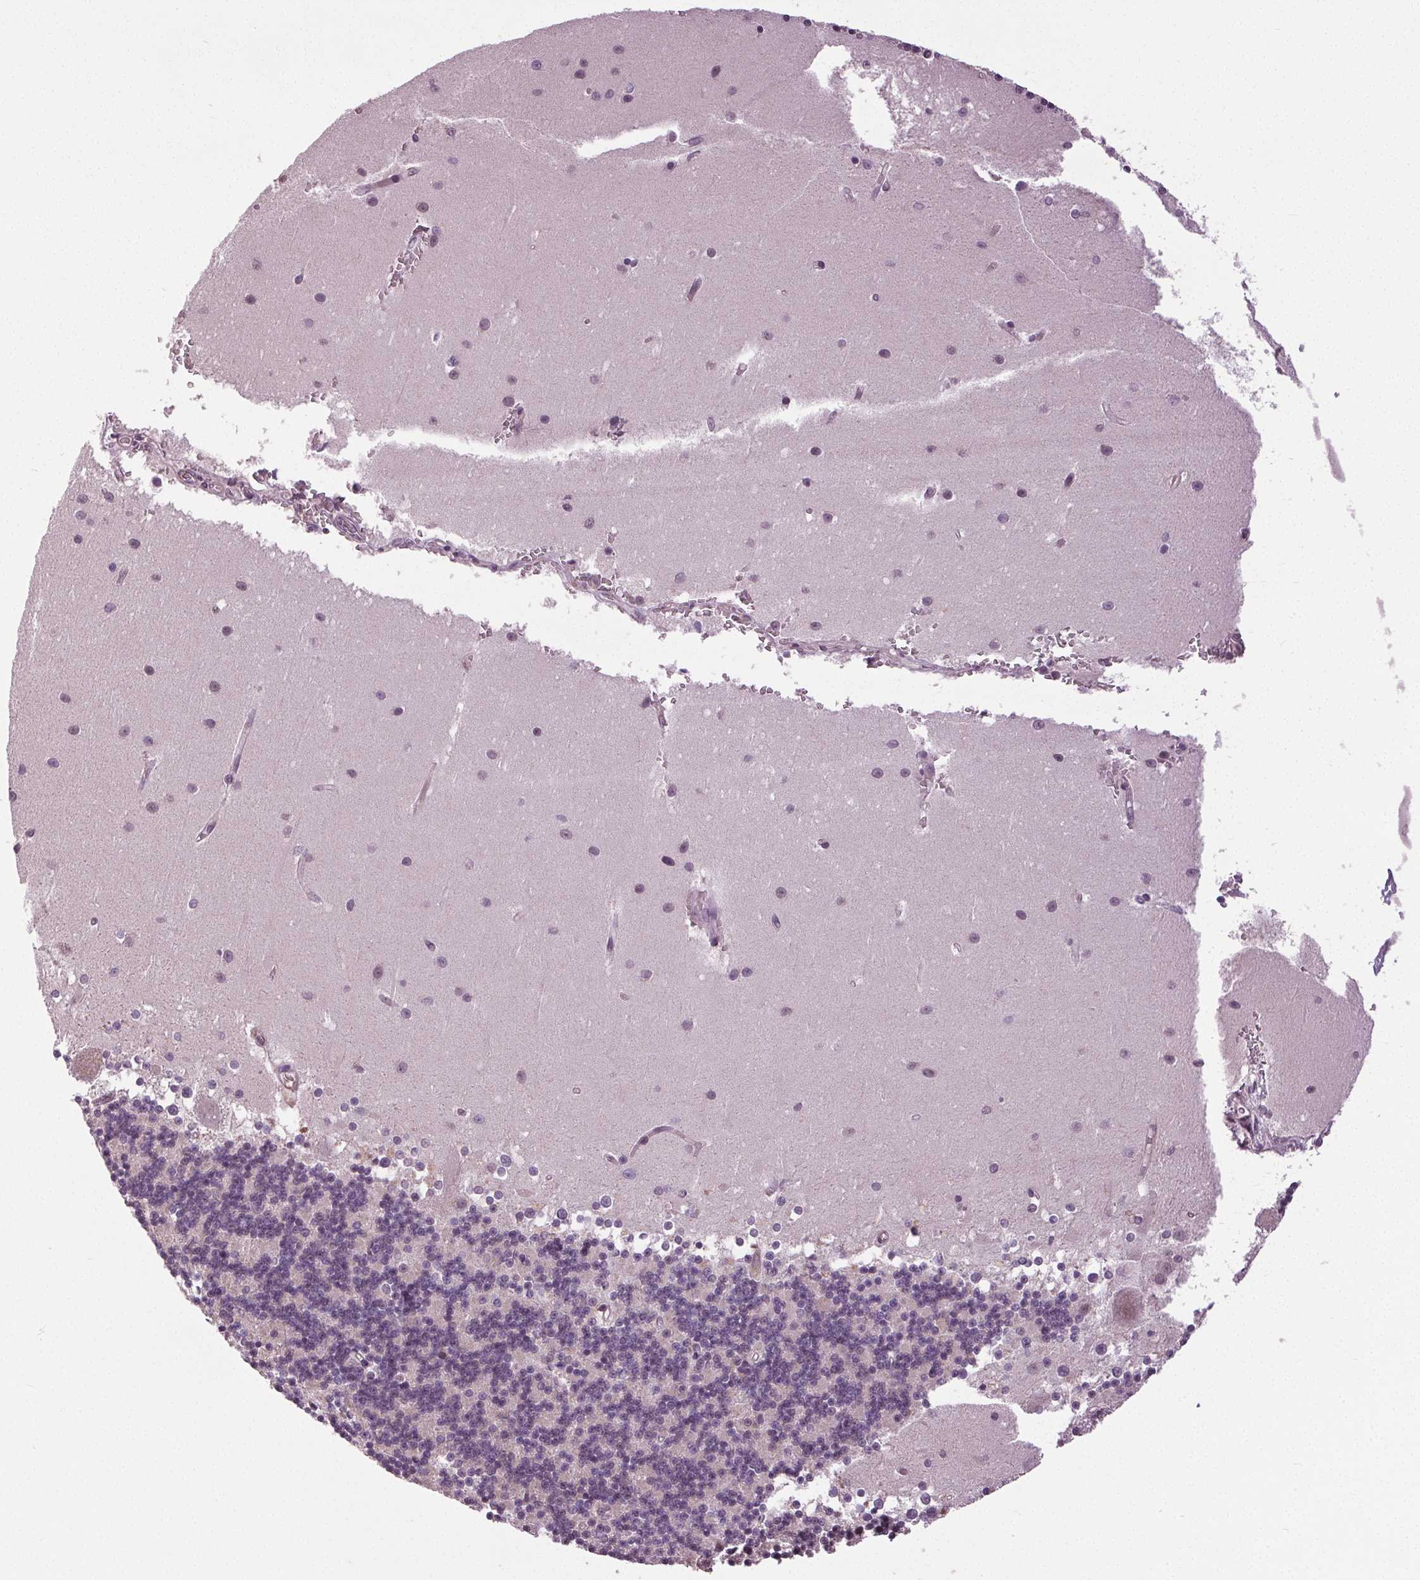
{"staining": {"intensity": "negative", "quantity": "none", "location": "none"}, "tissue": "cerebellum", "cell_type": "Cells in granular layer", "image_type": "normal", "snomed": [{"axis": "morphology", "description": "Normal tissue, NOS"}, {"axis": "topography", "description": "Cerebellum"}], "caption": "Immunohistochemistry photomicrograph of benign human cerebellum stained for a protein (brown), which exhibits no staining in cells in granular layer.", "gene": "BSDC1", "patient": {"sex": "male", "age": 54}}